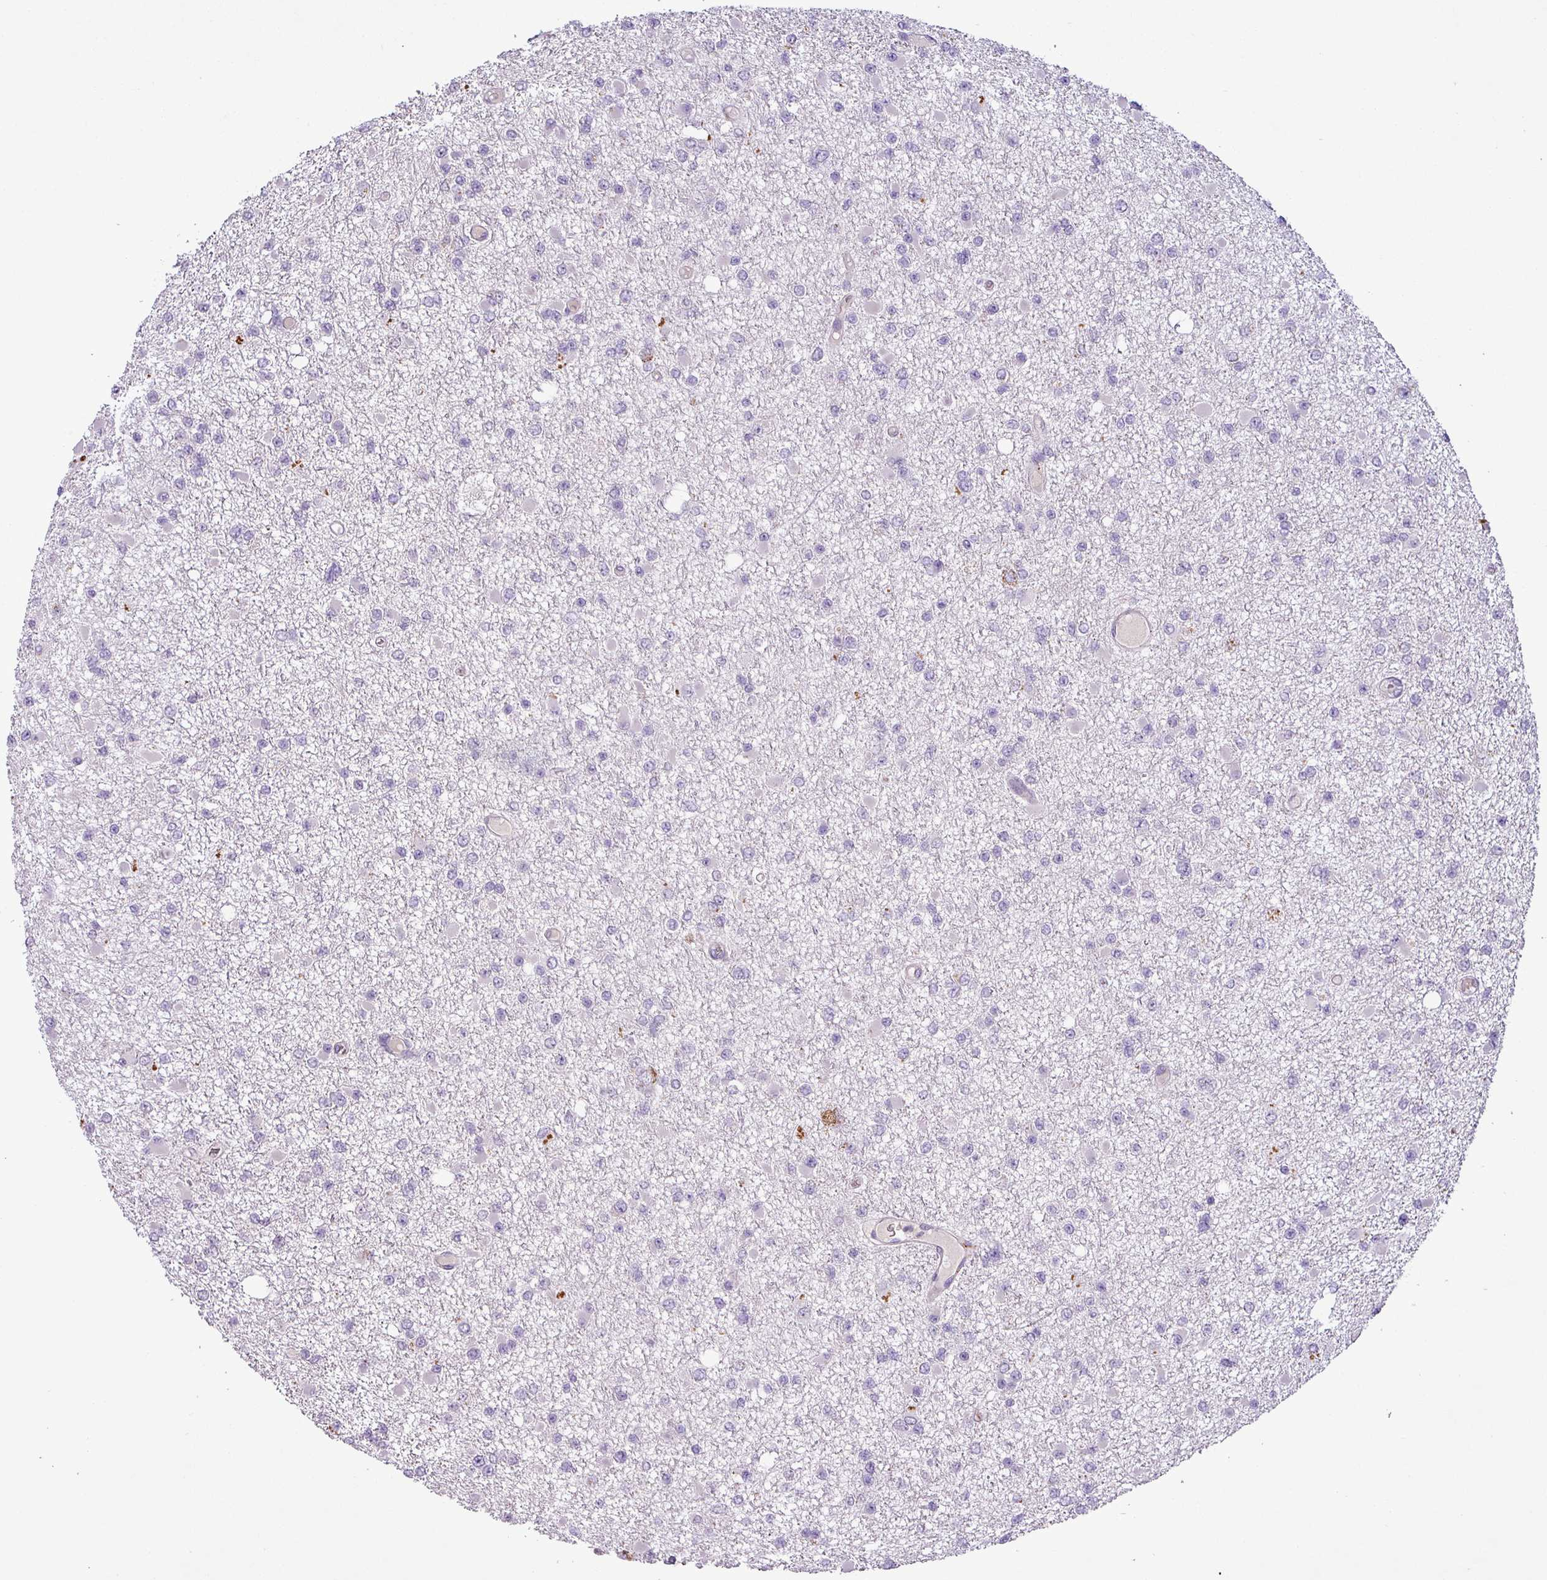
{"staining": {"intensity": "negative", "quantity": "none", "location": "none"}, "tissue": "glioma", "cell_type": "Tumor cells", "image_type": "cancer", "snomed": [{"axis": "morphology", "description": "Glioma, malignant, Low grade"}, {"axis": "topography", "description": "Brain"}], "caption": "IHC micrograph of neoplastic tissue: glioma stained with DAB (3,3'-diaminobenzidine) demonstrates no significant protein expression in tumor cells.", "gene": "PNMA6A", "patient": {"sex": "female", "age": 22}}